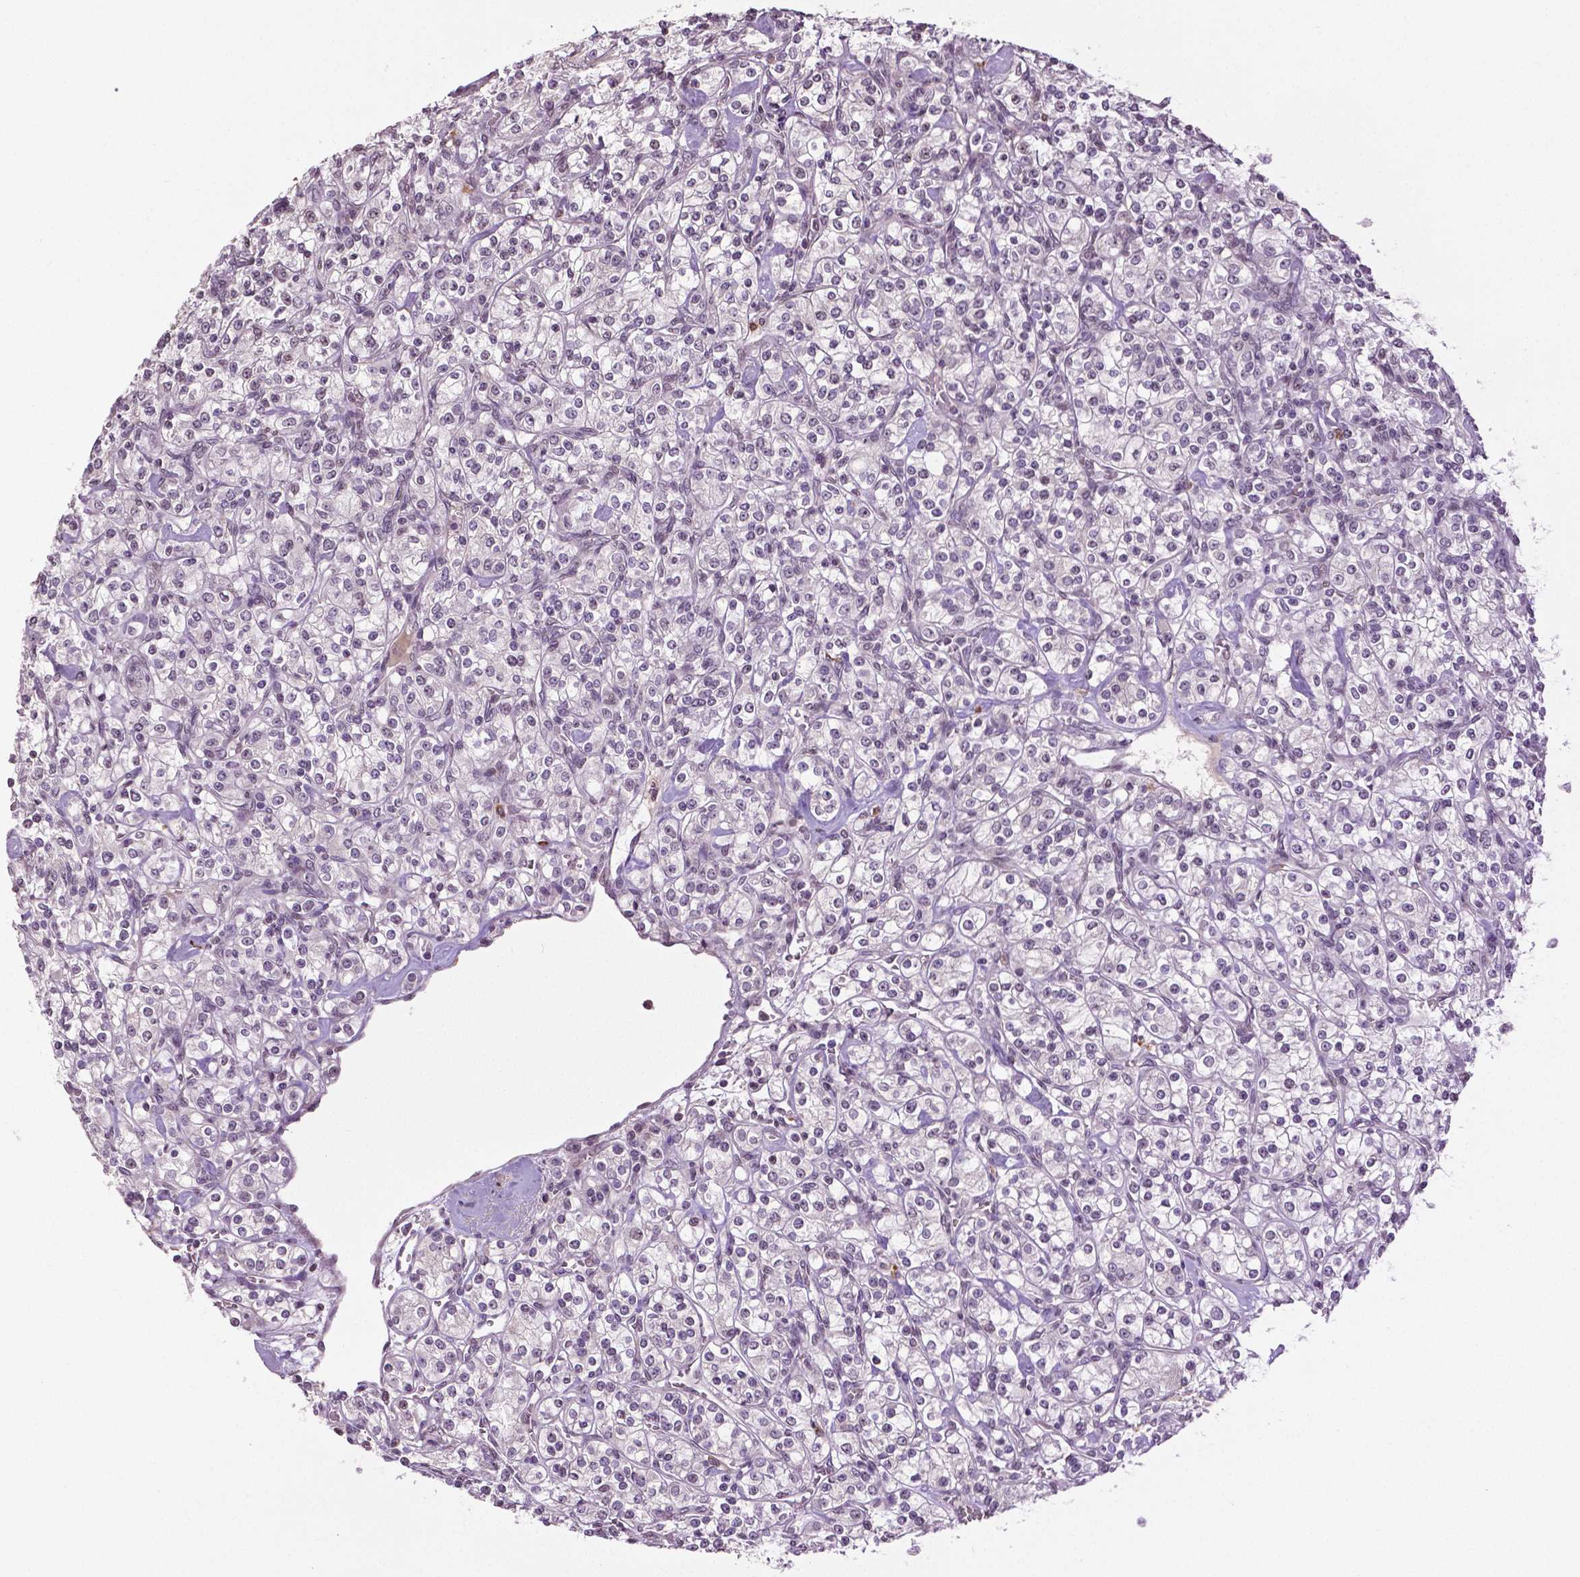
{"staining": {"intensity": "negative", "quantity": "none", "location": "none"}, "tissue": "renal cancer", "cell_type": "Tumor cells", "image_type": "cancer", "snomed": [{"axis": "morphology", "description": "Adenocarcinoma, NOS"}, {"axis": "topography", "description": "Kidney"}], "caption": "Renal cancer (adenocarcinoma) was stained to show a protein in brown. There is no significant staining in tumor cells. (DAB (3,3'-diaminobenzidine) IHC, high magnification).", "gene": "DLX5", "patient": {"sex": "male", "age": 77}}